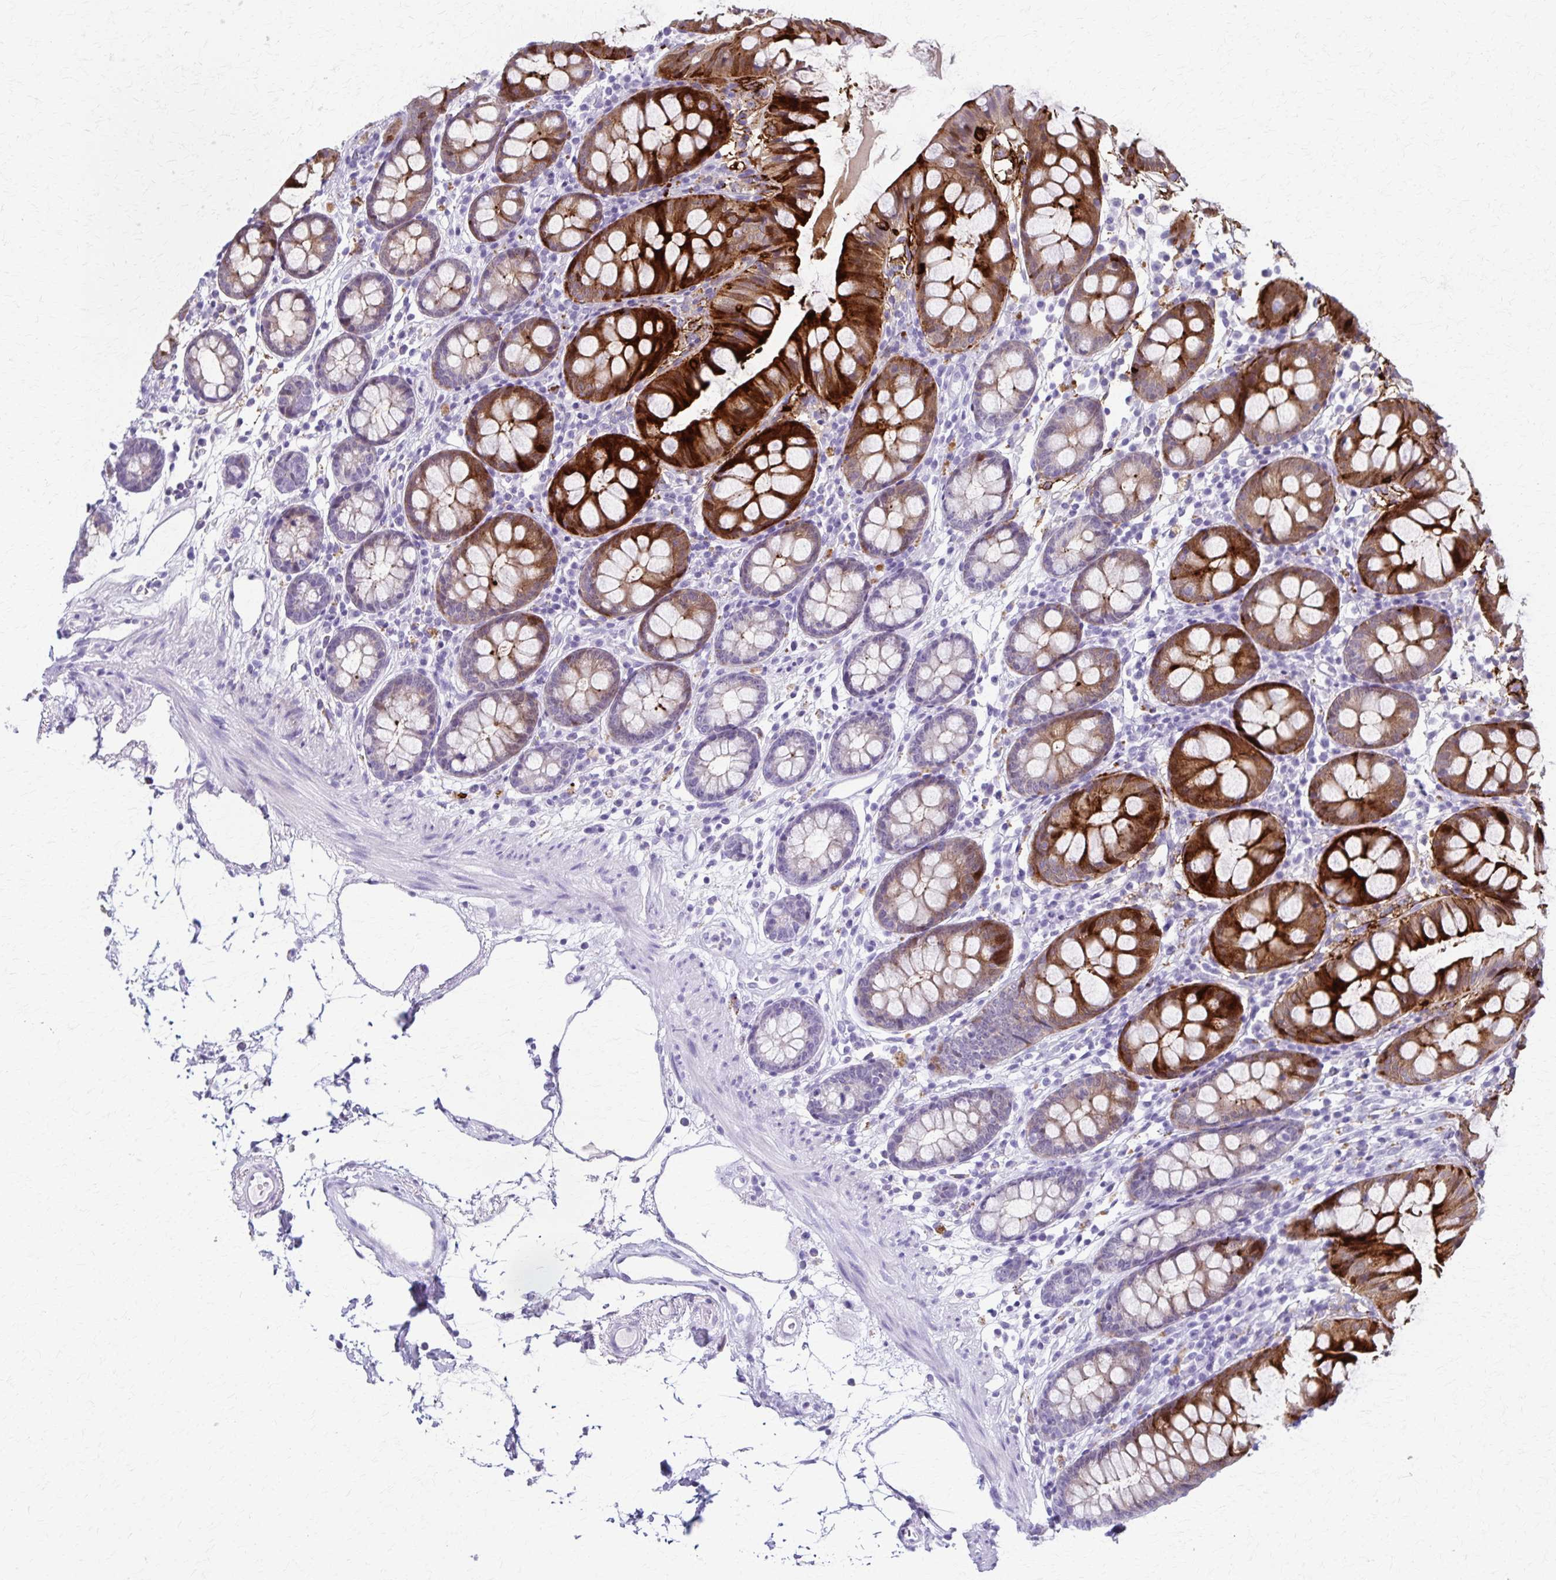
{"staining": {"intensity": "negative", "quantity": "none", "location": "none"}, "tissue": "colon", "cell_type": "Endothelial cells", "image_type": "normal", "snomed": [{"axis": "morphology", "description": "Normal tissue, NOS"}, {"axis": "topography", "description": "Colon"}], "caption": "IHC photomicrograph of benign human colon stained for a protein (brown), which displays no expression in endothelial cells.", "gene": "TMEM60", "patient": {"sex": "female", "age": 84}}